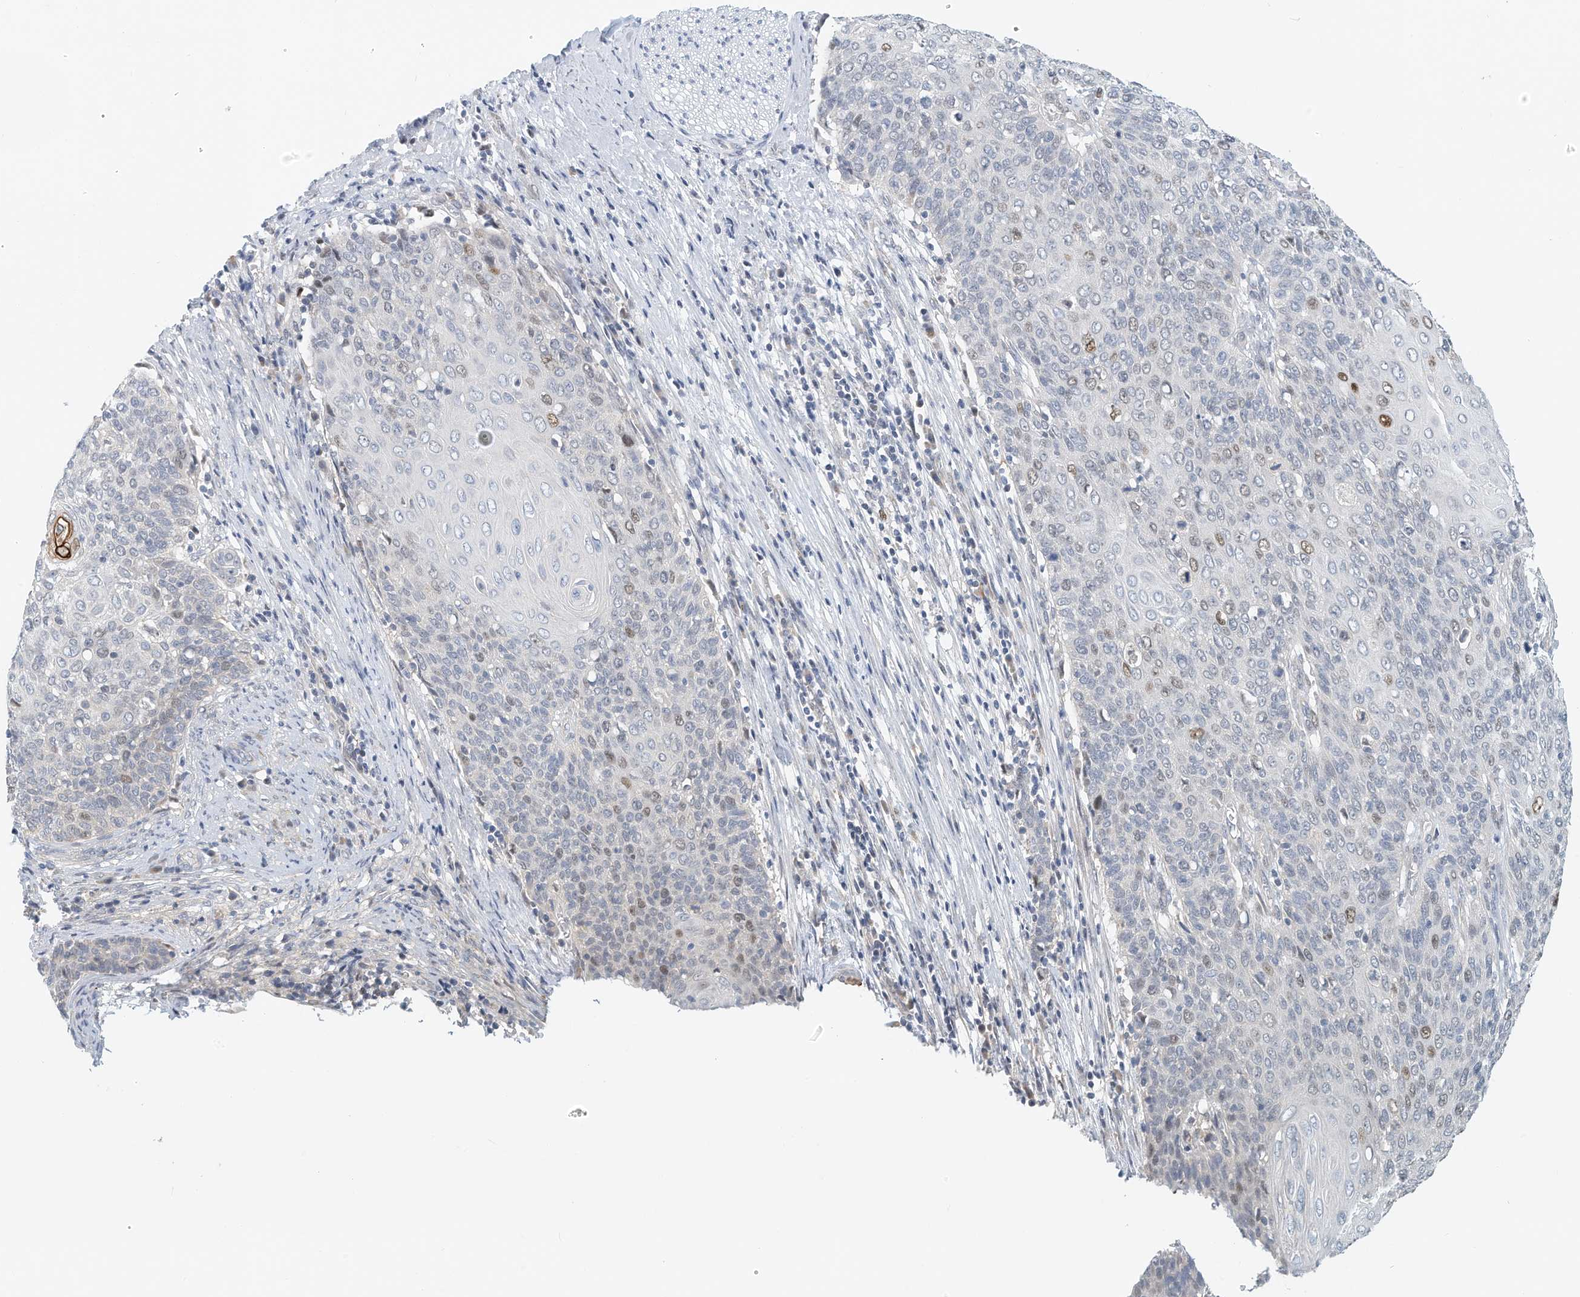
{"staining": {"intensity": "weak", "quantity": "<25%", "location": "nuclear"}, "tissue": "cervical cancer", "cell_type": "Tumor cells", "image_type": "cancer", "snomed": [{"axis": "morphology", "description": "Squamous cell carcinoma, NOS"}, {"axis": "topography", "description": "Cervix"}], "caption": "The micrograph reveals no significant positivity in tumor cells of cervical cancer. The staining is performed using DAB (3,3'-diaminobenzidine) brown chromogen with nuclei counter-stained in using hematoxylin.", "gene": "ARHGAP28", "patient": {"sex": "female", "age": 39}}